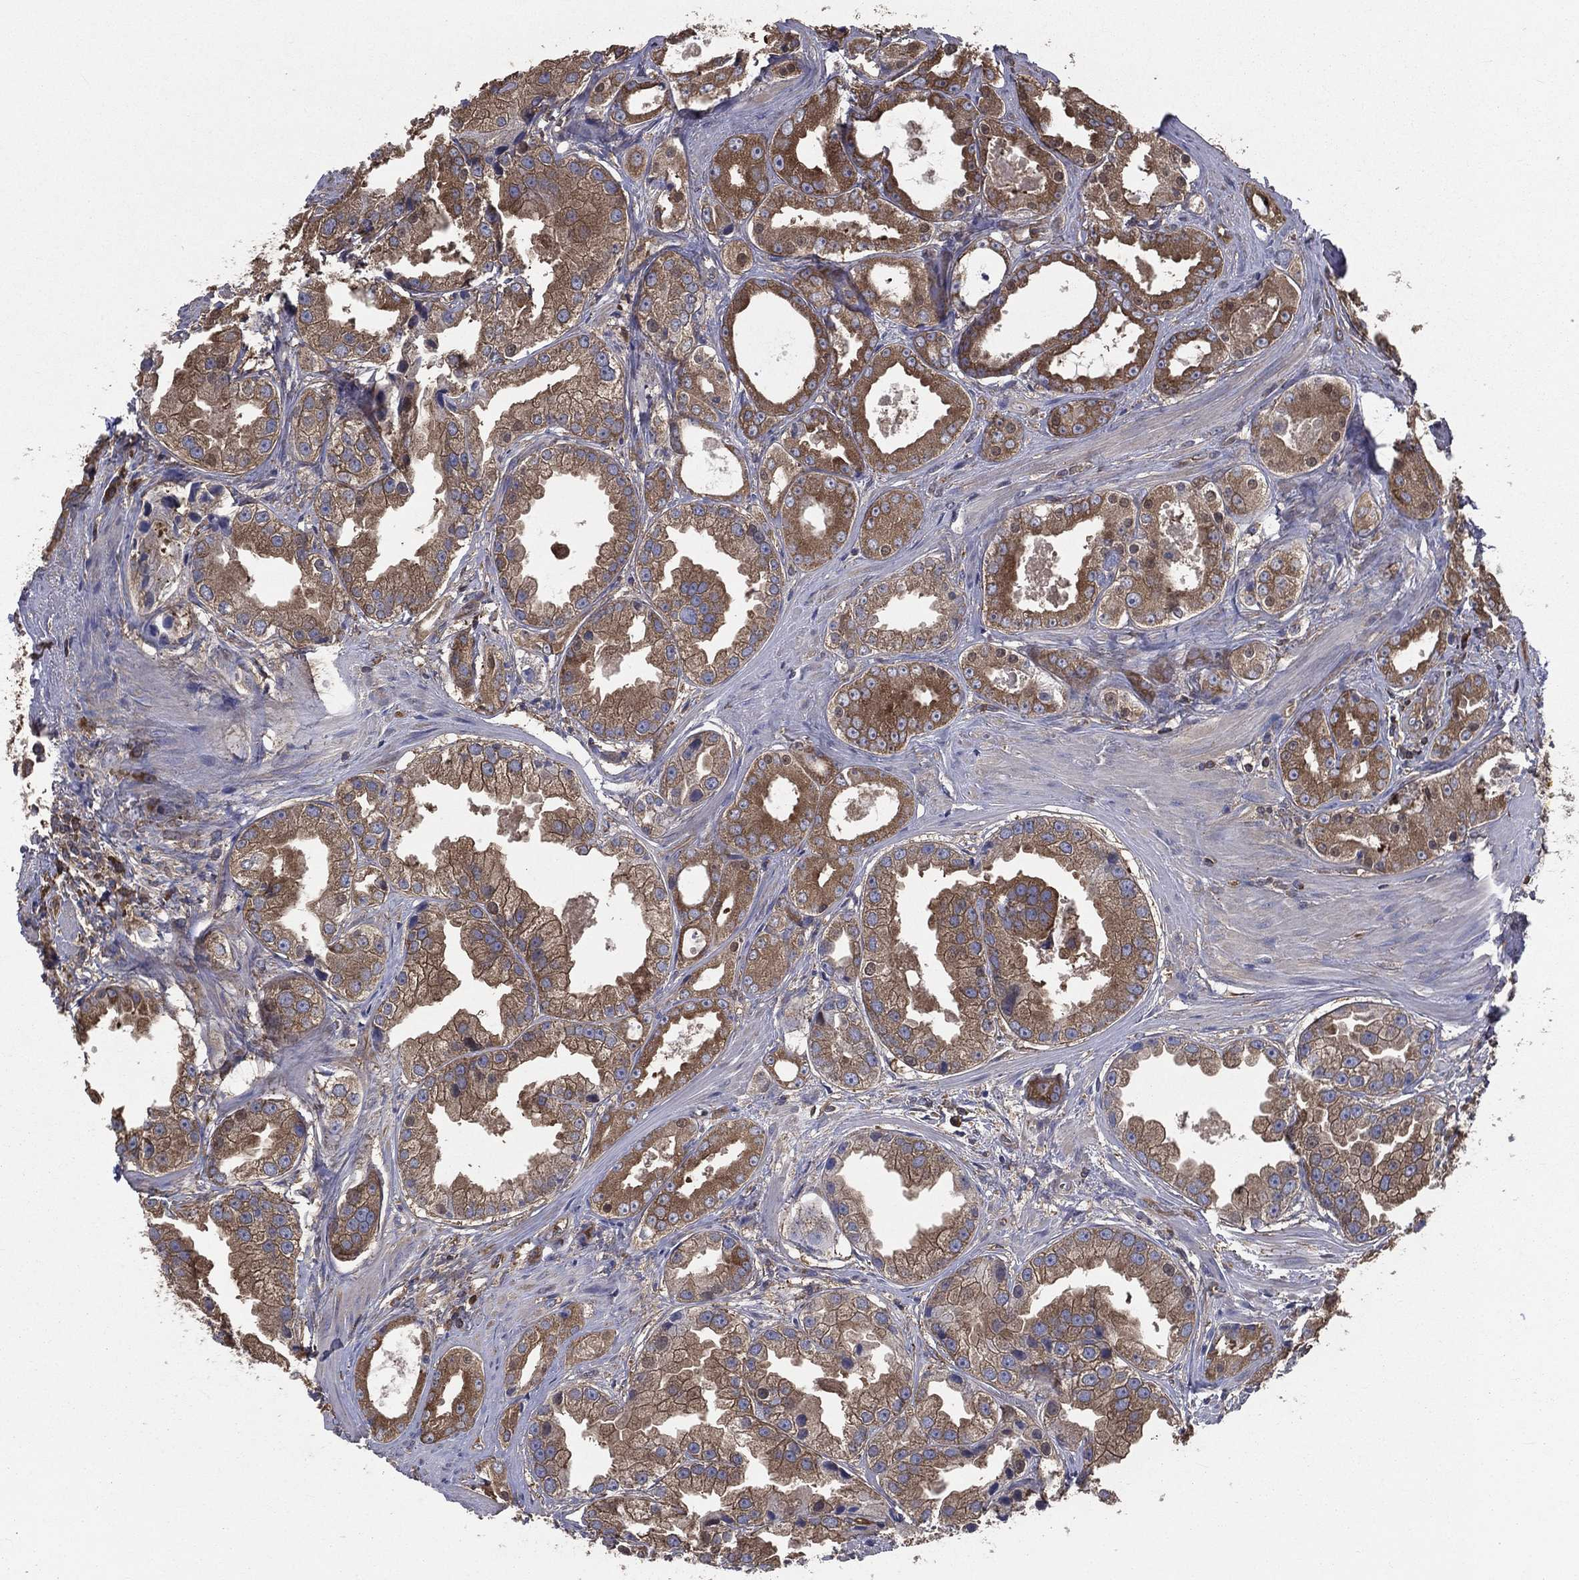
{"staining": {"intensity": "moderate", "quantity": ">75%", "location": "cytoplasmic/membranous"}, "tissue": "prostate cancer", "cell_type": "Tumor cells", "image_type": "cancer", "snomed": [{"axis": "morphology", "description": "Adenocarcinoma, NOS"}, {"axis": "topography", "description": "Prostate"}], "caption": "Immunohistochemical staining of prostate cancer reveals medium levels of moderate cytoplasmic/membranous protein staining in approximately >75% of tumor cells.", "gene": "SARS1", "patient": {"sex": "male", "age": 61}}